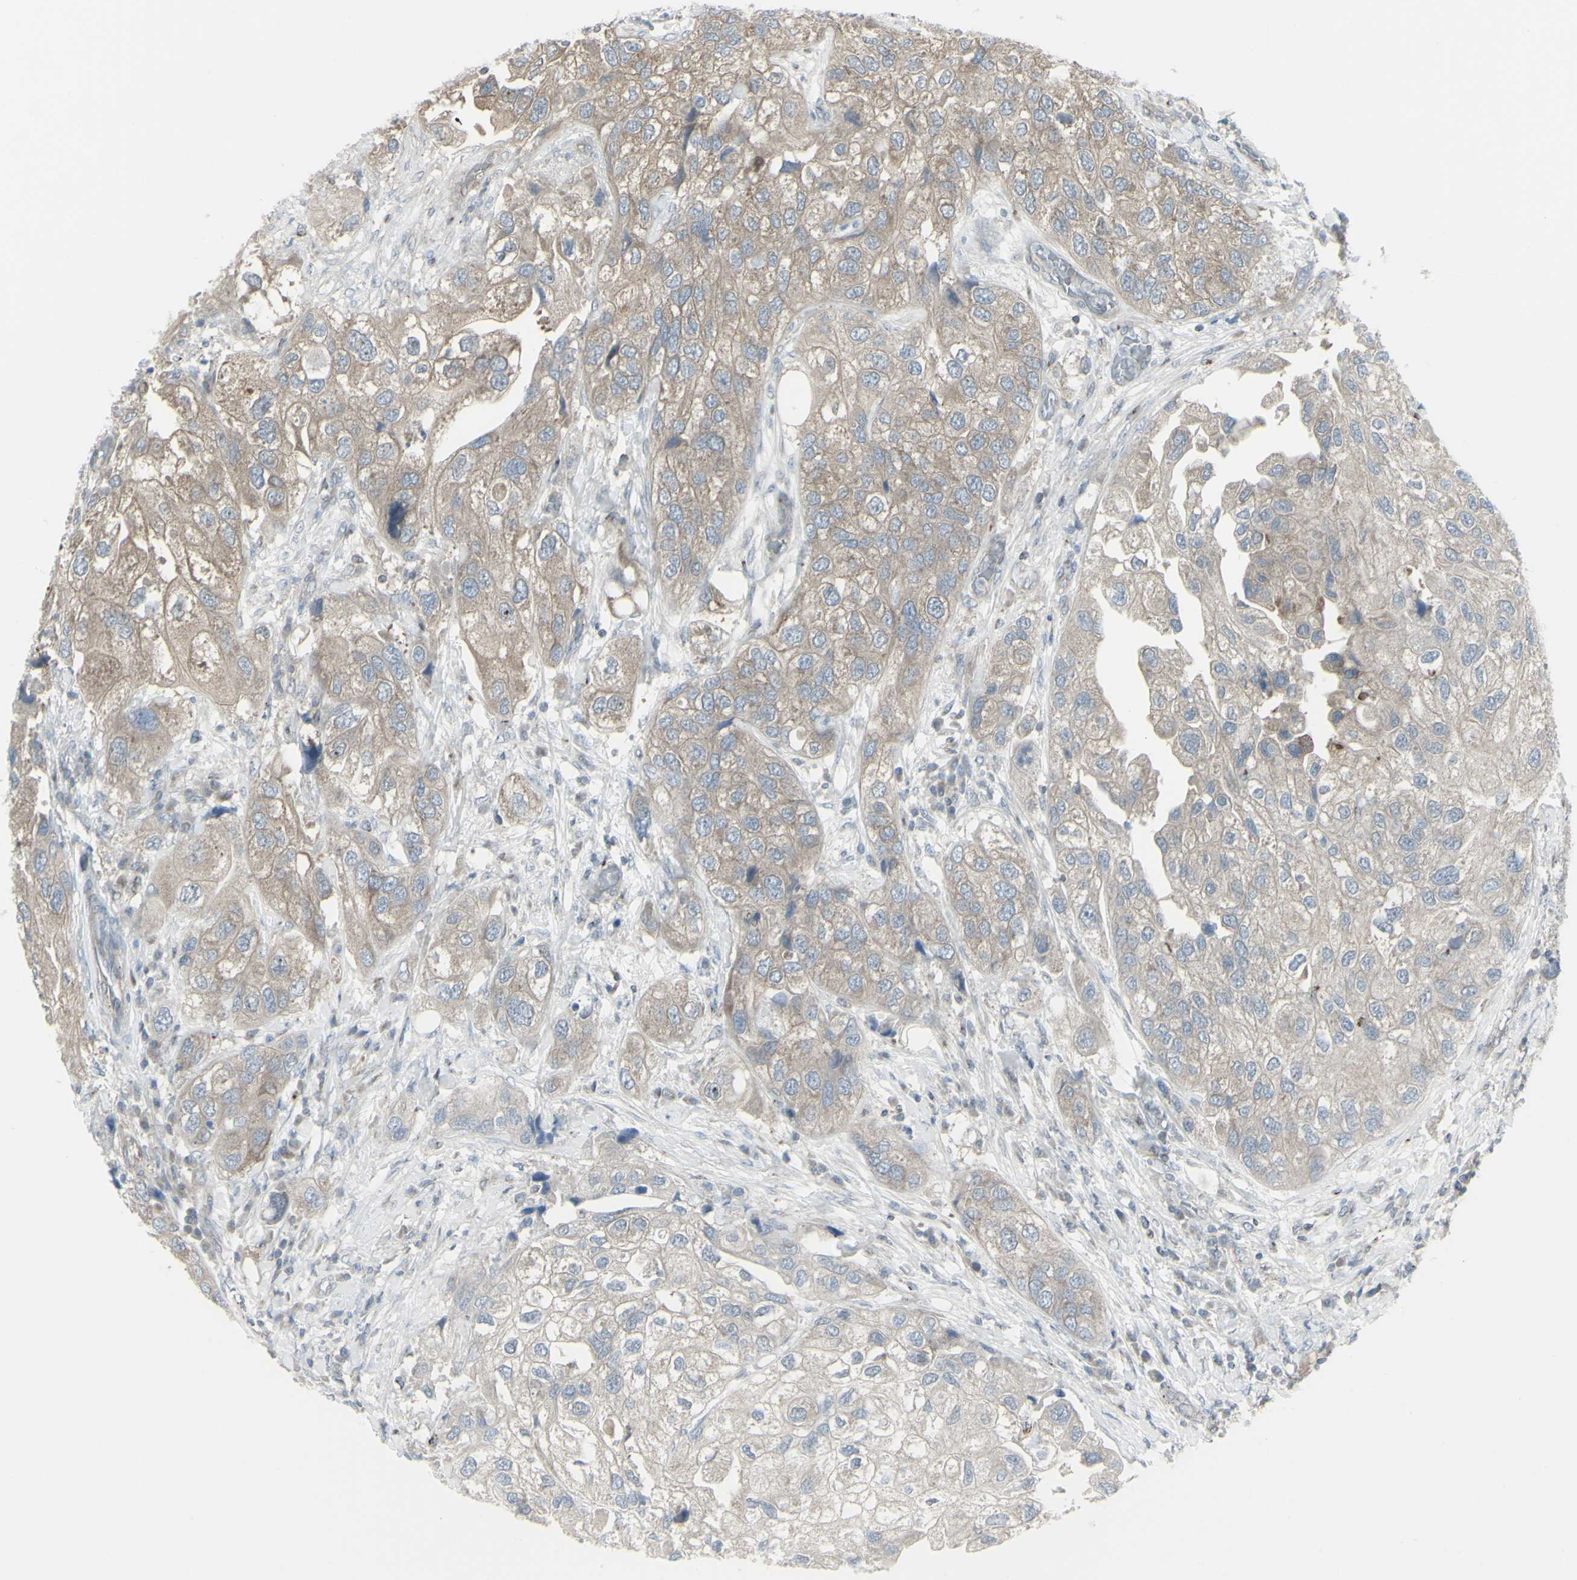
{"staining": {"intensity": "weak", "quantity": "25%-75%", "location": "cytoplasmic/membranous"}, "tissue": "urothelial cancer", "cell_type": "Tumor cells", "image_type": "cancer", "snomed": [{"axis": "morphology", "description": "Urothelial carcinoma, High grade"}, {"axis": "topography", "description": "Urinary bladder"}], "caption": "Immunohistochemical staining of human urothelial cancer demonstrates weak cytoplasmic/membranous protein staining in about 25%-75% of tumor cells.", "gene": "GALNT6", "patient": {"sex": "female", "age": 64}}